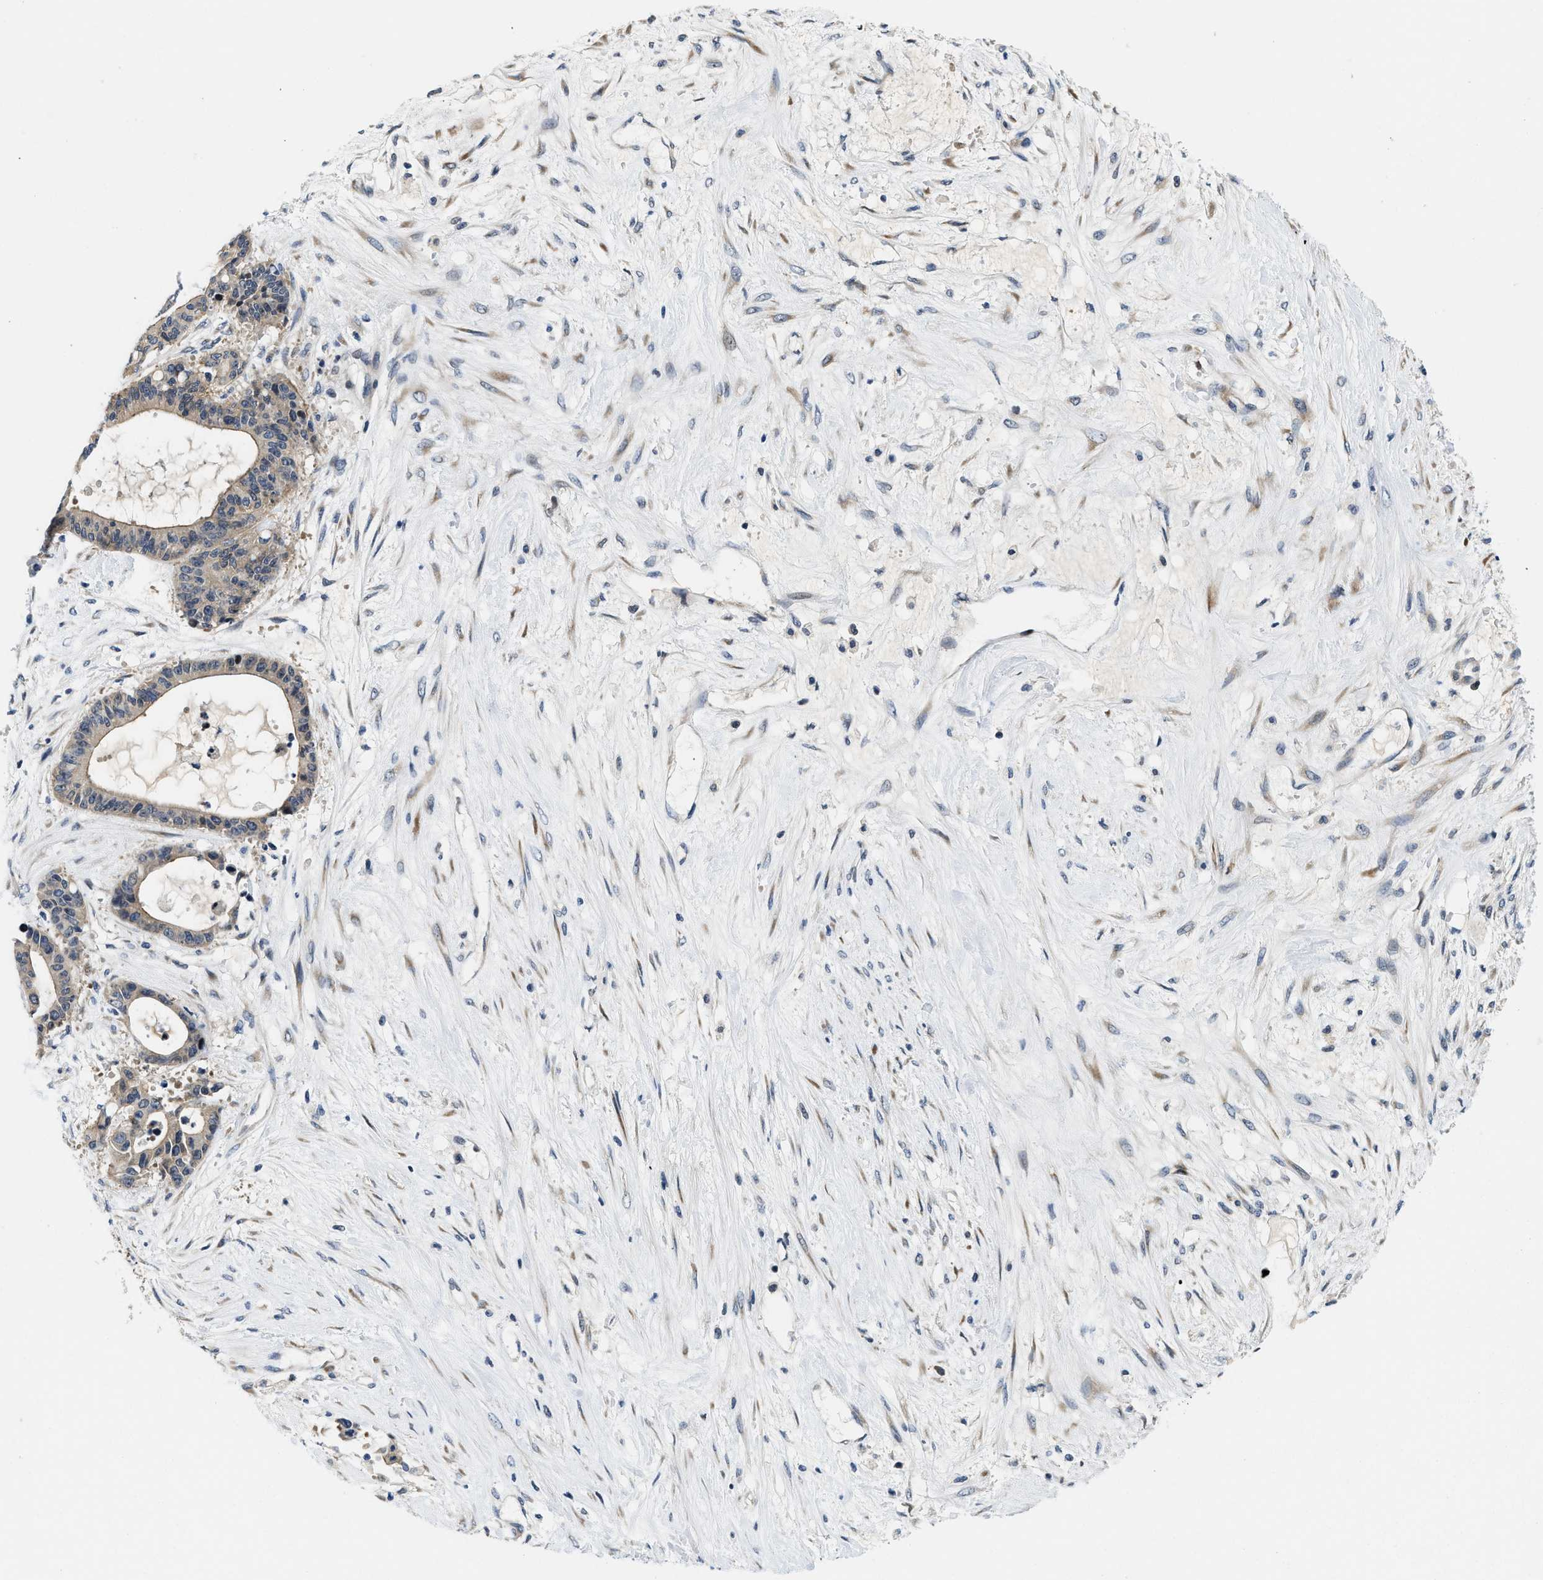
{"staining": {"intensity": "weak", "quantity": "25%-75%", "location": "cytoplasmic/membranous"}, "tissue": "liver cancer", "cell_type": "Tumor cells", "image_type": "cancer", "snomed": [{"axis": "morphology", "description": "Cholangiocarcinoma"}, {"axis": "topography", "description": "Liver"}], "caption": "Liver cholangiocarcinoma stained with DAB (3,3'-diaminobenzidine) immunohistochemistry demonstrates low levels of weak cytoplasmic/membranous expression in about 25%-75% of tumor cells.", "gene": "IKBKE", "patient": {"sex": "female", "age": 73}}